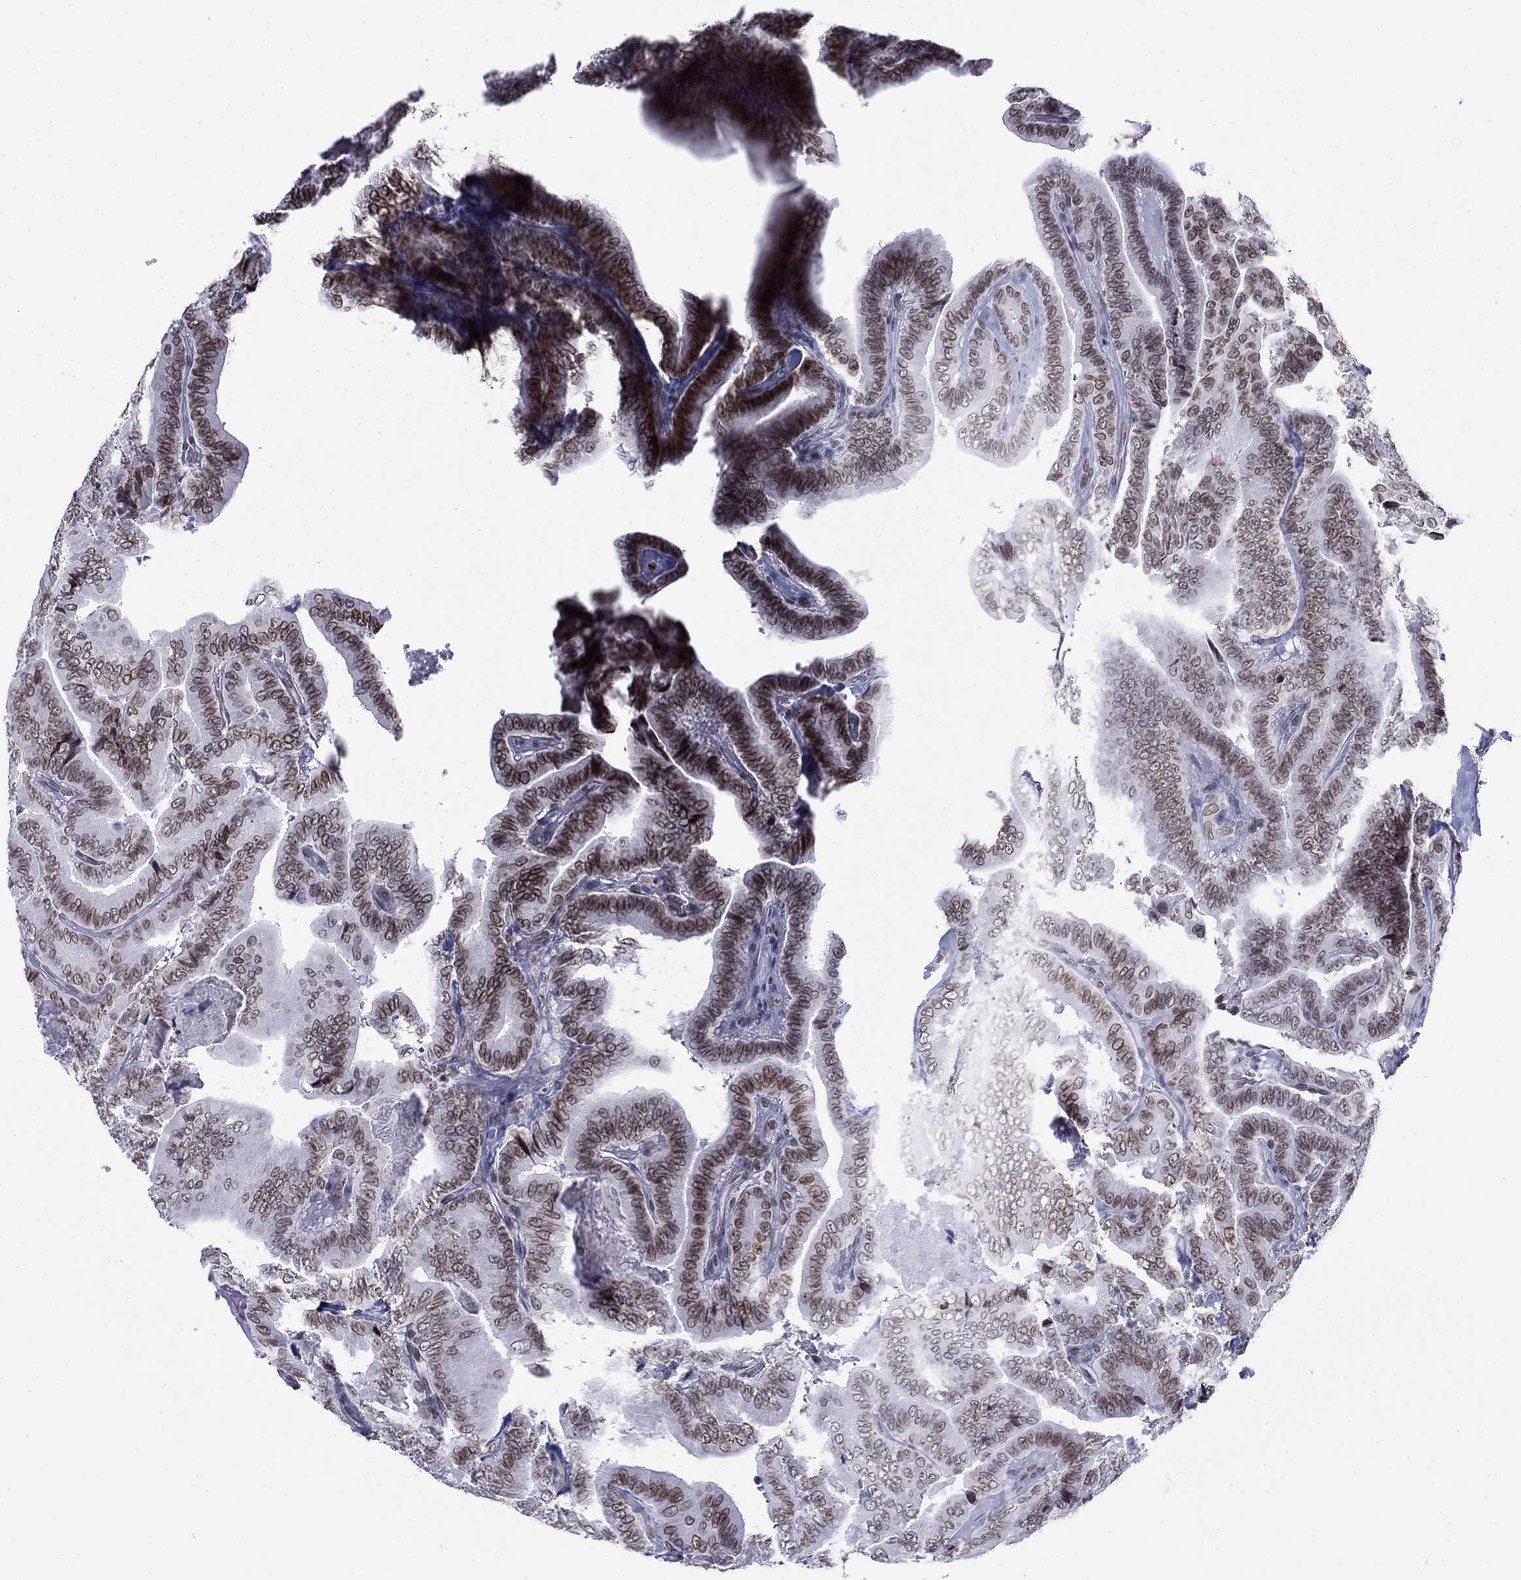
{"staining": {"intensity": "moderate", "quantity": "25%-75%", "location": "cytoplasmic/membranous,nuclear"}, "tissue": "thyroid cancer", "cell_type": "Tumor cells", "image_type": "cancer", "snomed": [{"axis": "morphology", "description": "Papillary adenocarcinoma, NOS"}, {"axis": "topography", "description": "Thyroid gland"}], "caption": "The photomicrograph reveals staining of thyroid cancer (papillary adenocarcinoma), revealing moderate cytoplasmic/membranous and nuclear protein positivity (brown color) within tumor cells.", "gene": "TOR1AIP1", "patient": {"sex": "male", "age": 61}}